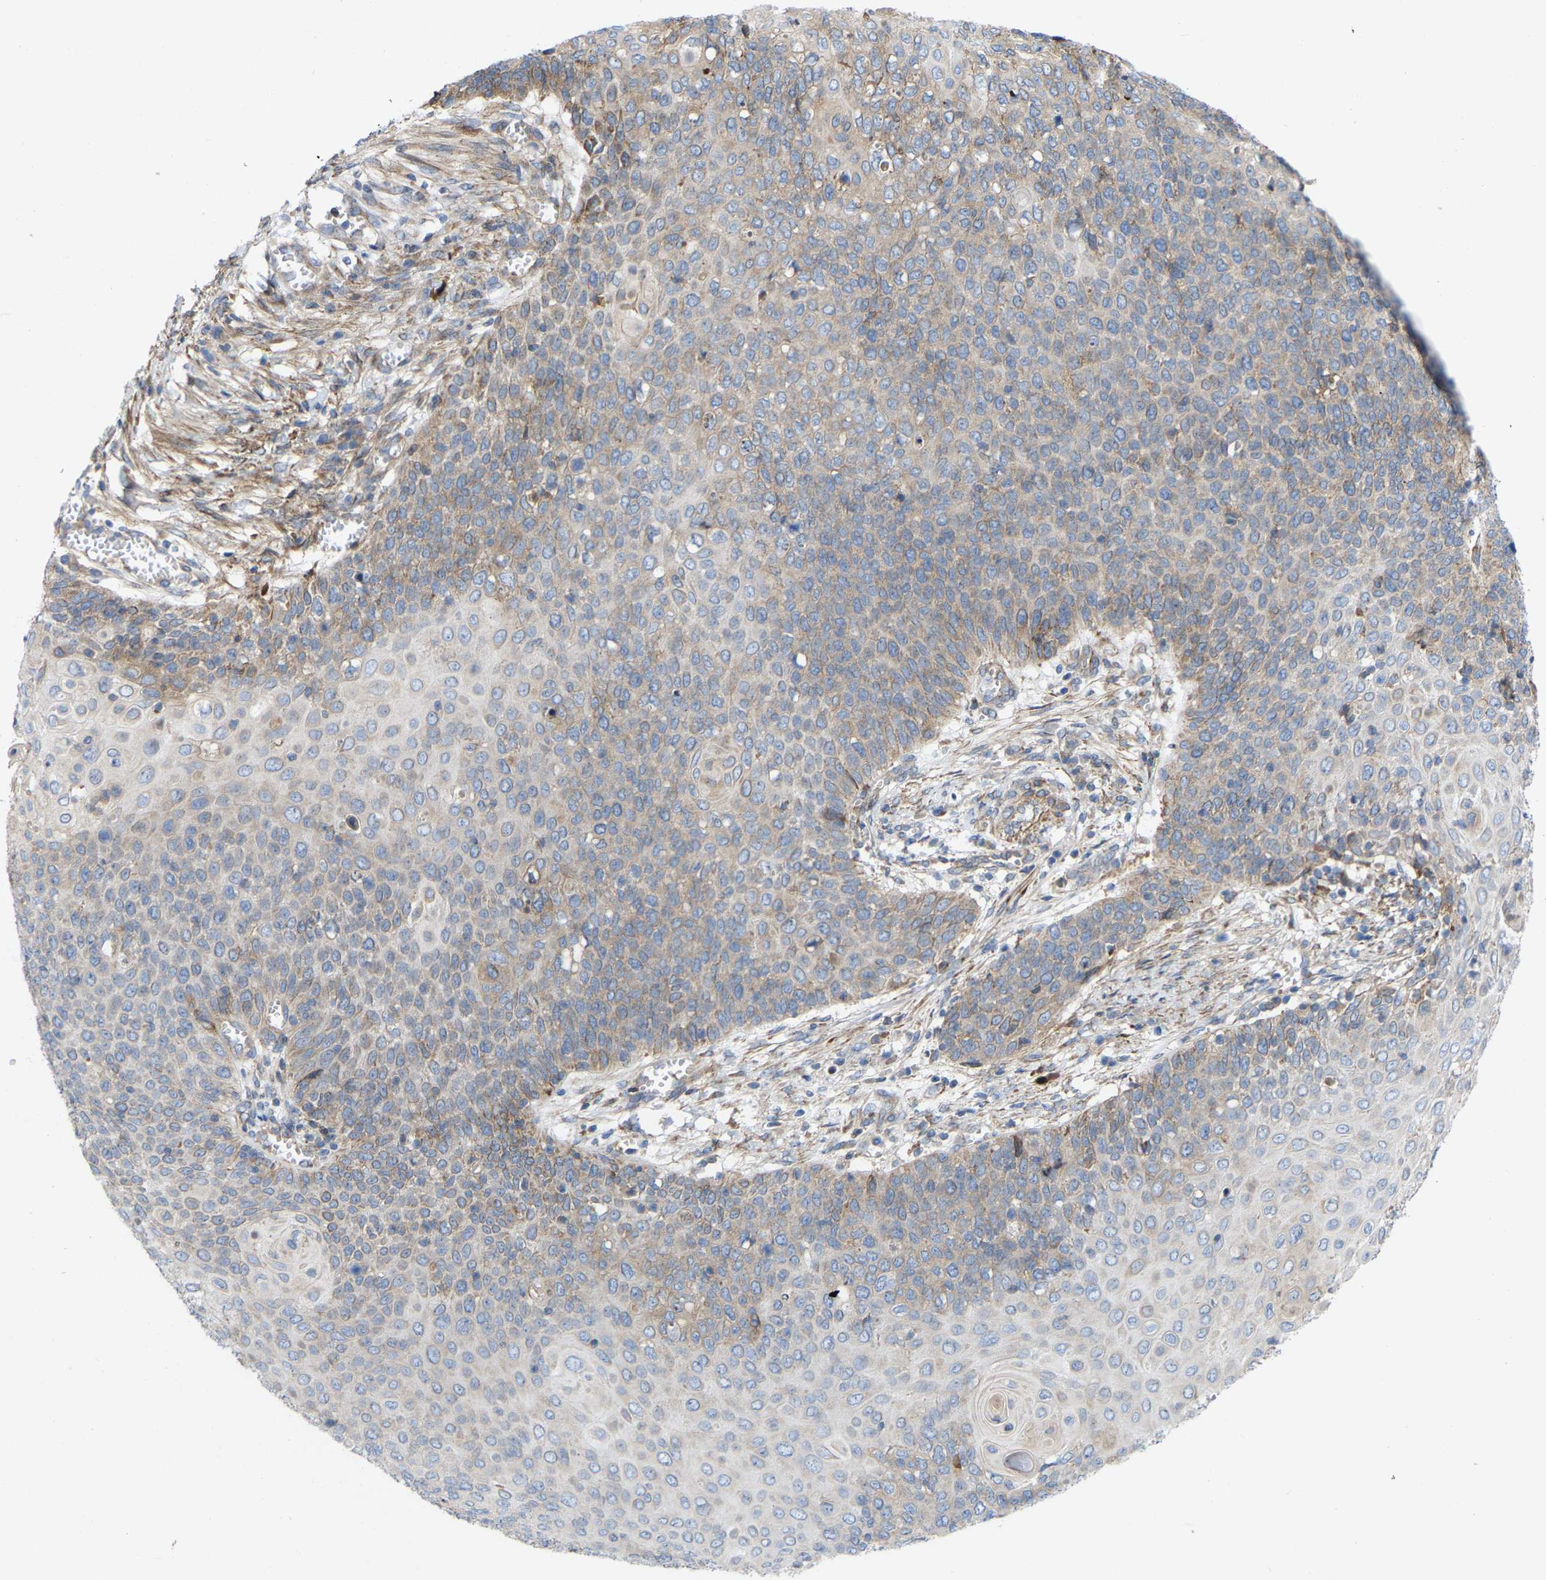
{"staining": {"intensity": "negative", "quantity": "none", "location": "none"}, "tissue": "cervical cancer", "cell_type": "Tumor cells", "image_type": "cancer", "snomed": [{"axis": "morphology", "description": "Squamous cell carcinoma, NOS"}, {"axis": "topography", "description": "Cervix"}], "caption": "An IHC histopathology image of cervical cancer (squamous cell carcinoma) is shown. There is no staining in tumor cells of cervical cancer (squamous cell carcinoma).", "gene": "TOR1B", "patient": {"sex": "female", "age": 39}}